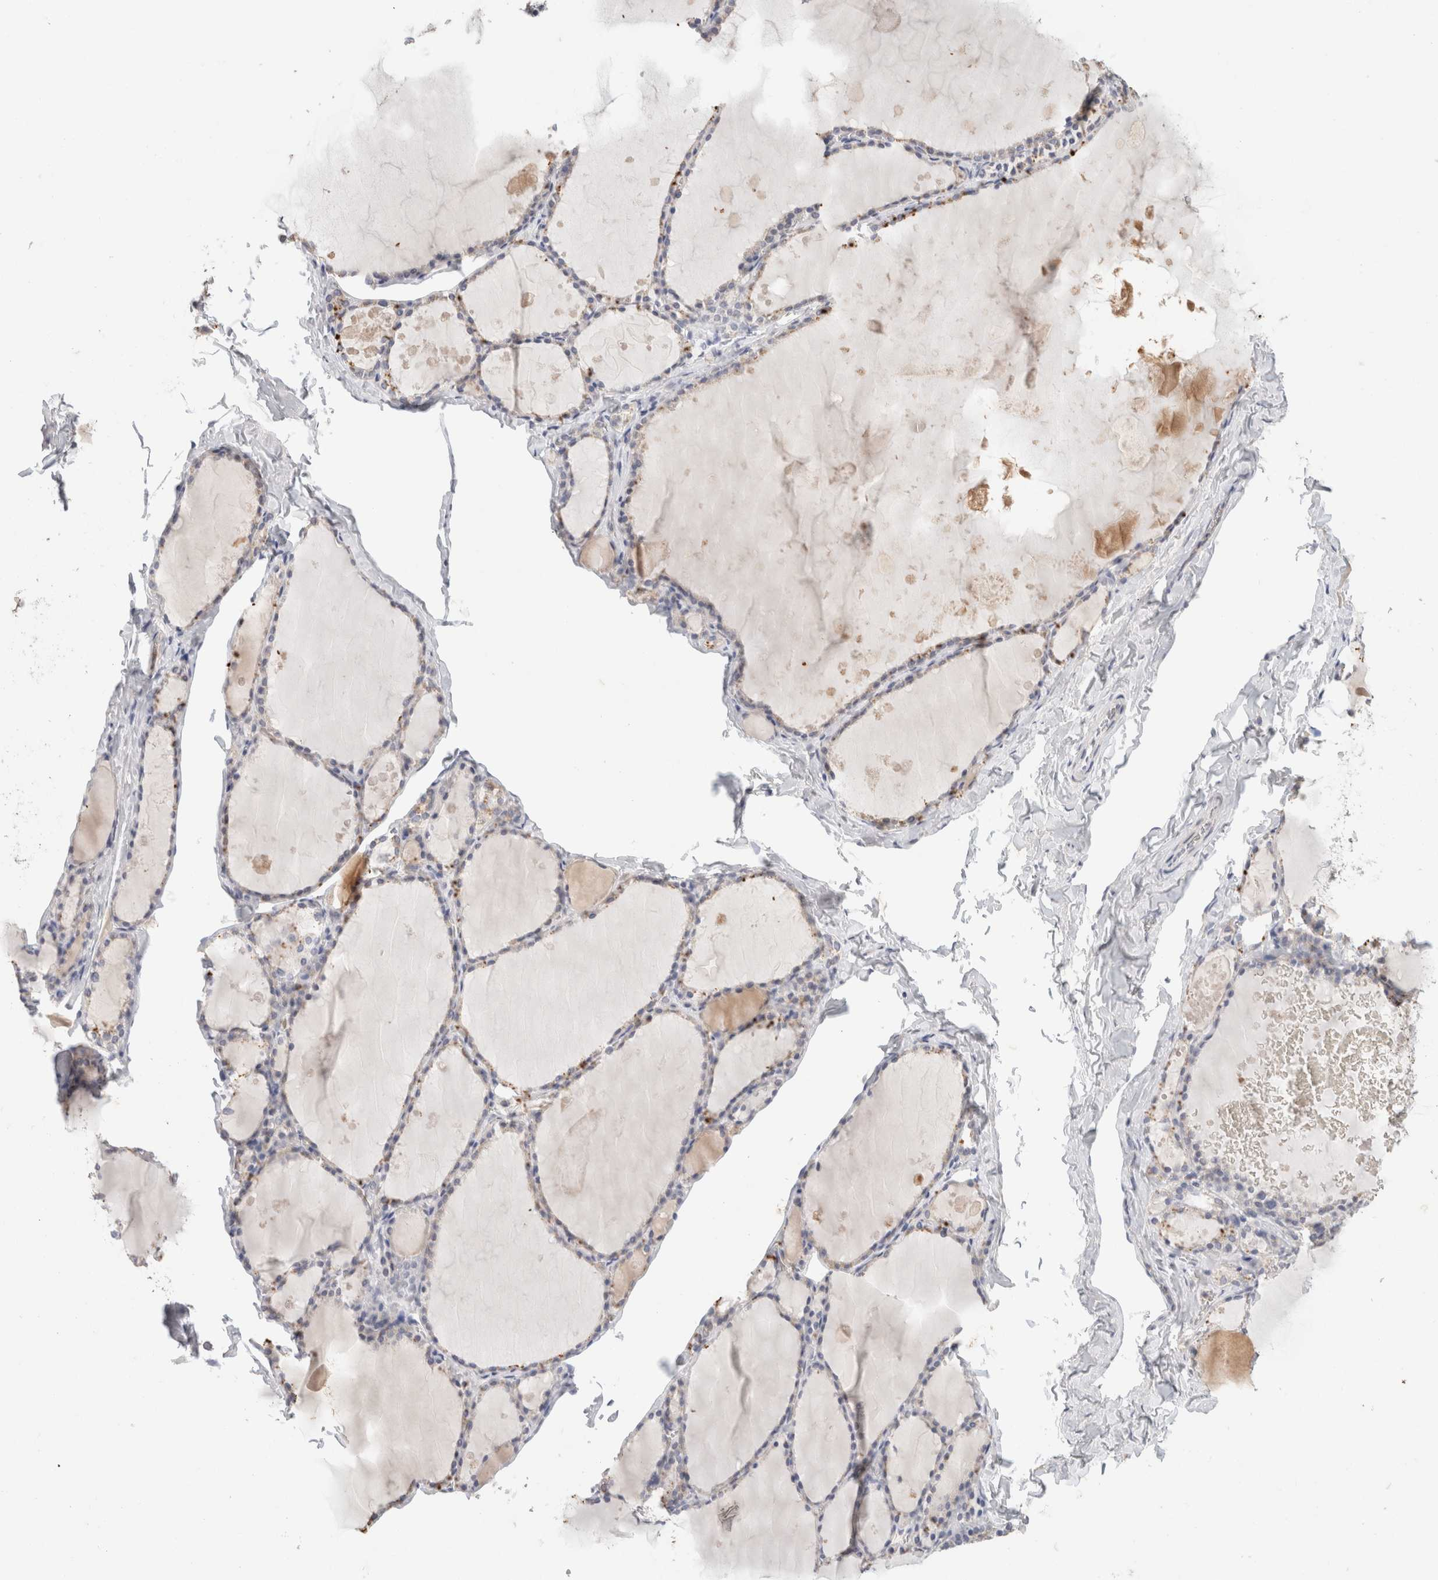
{"staining": {"intensity": "moderate", "quantity": "<25%", "location": "cytoplasmic/membranous"}, "tissue": "thyroid gland", "cell_type": "Glandular cells", "image_type": "normal", "snomed": [{"axis": "morphology", "description": "Normal tissue, NOS"}, {"axis": "topography", "description": "Thyroid gland"}], "caption": "The histopathology image exhibits immunohistochemical staining of unremarkable thyroid gland. There is moderate cytoplasmic/membranous positivity is present in about <25% of glandular cells.", "gene": "MPP2", "patient": {"sex": "male", "age": 56}}